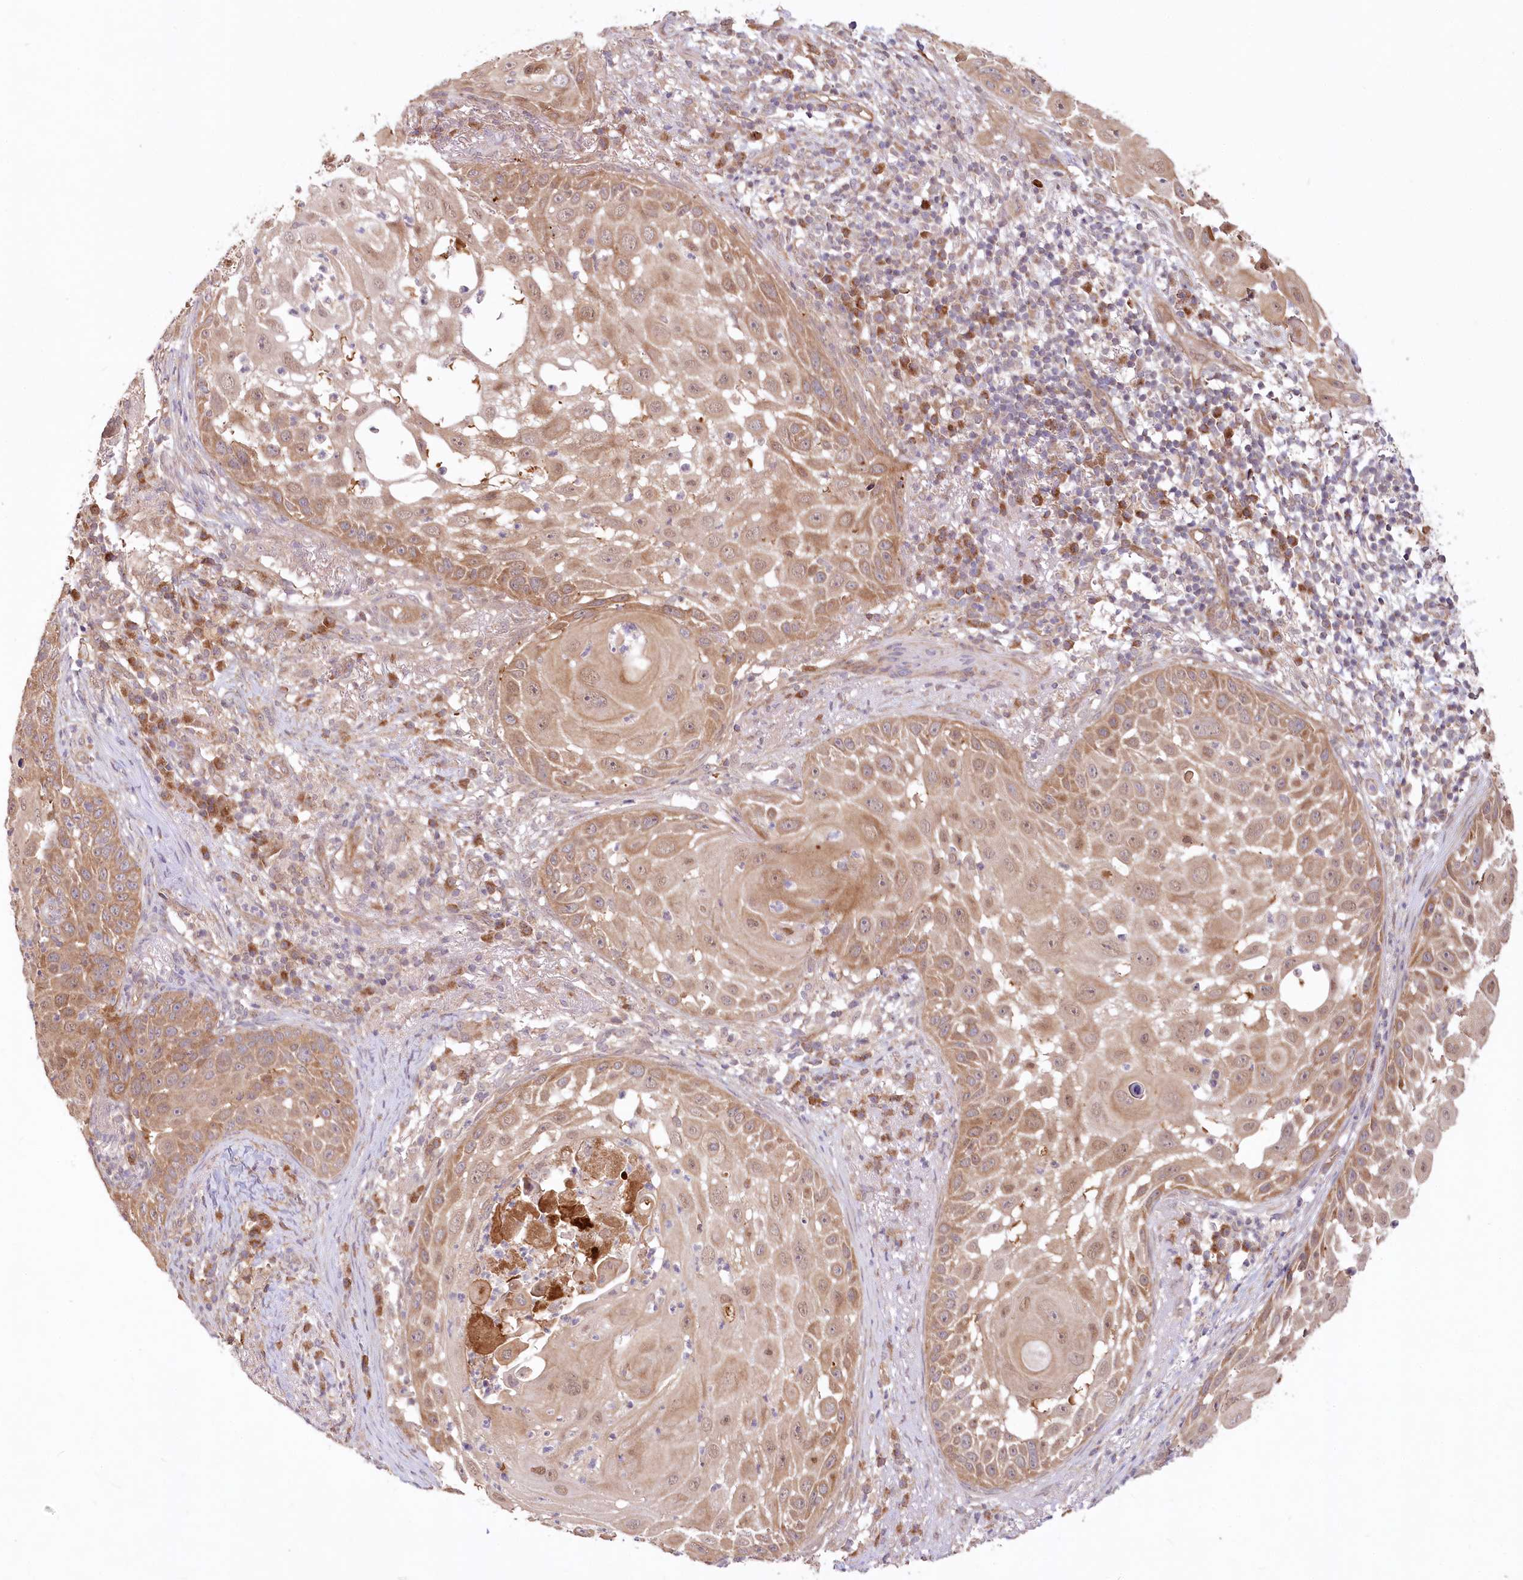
{"staining": {"intensity": "moderate", "quantity": ">75%", "location": "cytoplasmic/membranous"}, "tissue": "skin cancer", "cell_type": "Tumor cells", "image_type": "cancer", "snomed": [{"axis": "morphology", "description": "Squamous cell carcinoma, NOS"}, {"axis": "topography", "description": "Skin"}], "caption": "Immunohistochemistry histopathology image of neoplastic tissue: human skin squamous cell carcinoma stained using immunohistochemistry exhibits medium levels of moderate protein expression localized specifically in the cytoplasmic/membranous of tumor cells, appearing as a cytoplasmic/membranous brown color.", "gene": "CEP70", "patient": {"sex": "female", "age": 44}}